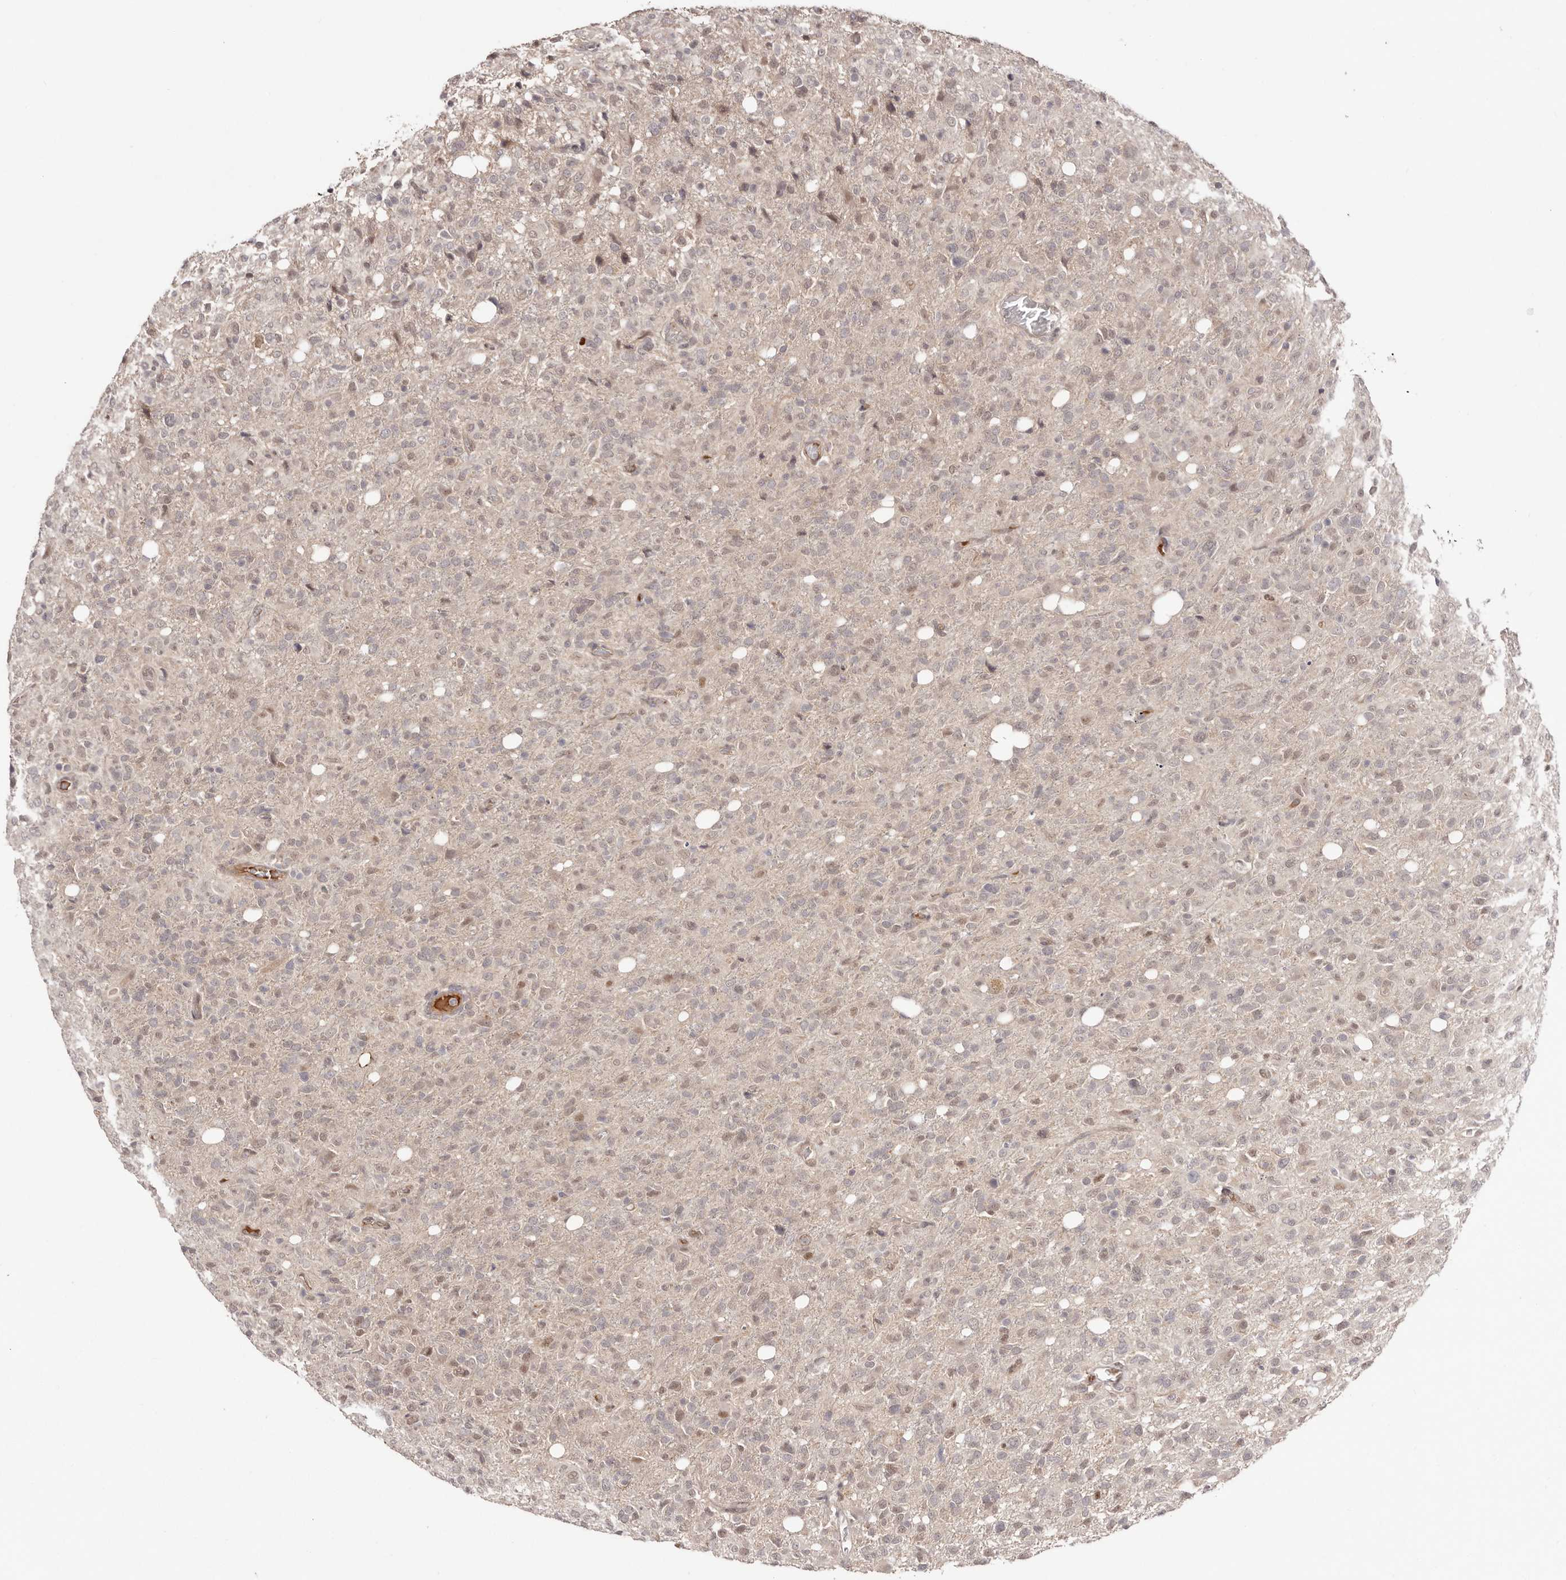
{"staining": {"intensity": "weak", "quantity": "<25%", "location": "nuclear"}, "tissue": "glioma", "cell_type": "Tumor cells", "image_type": "cancer", "snomed": [{"axis": "morphology", "description": "Glioma, malignant, High grade"}, {"axis": "topography", "description": "Brain"}], "caption": "The micrograph reveals no significant staining in tumor cells of glioma. (DAB (3,3'-diaminobenzidine) immunohistochemistry with hematoxylin counter stain).", "gene": "EGR3", "patient": {"sex": "female", "age": 57}}